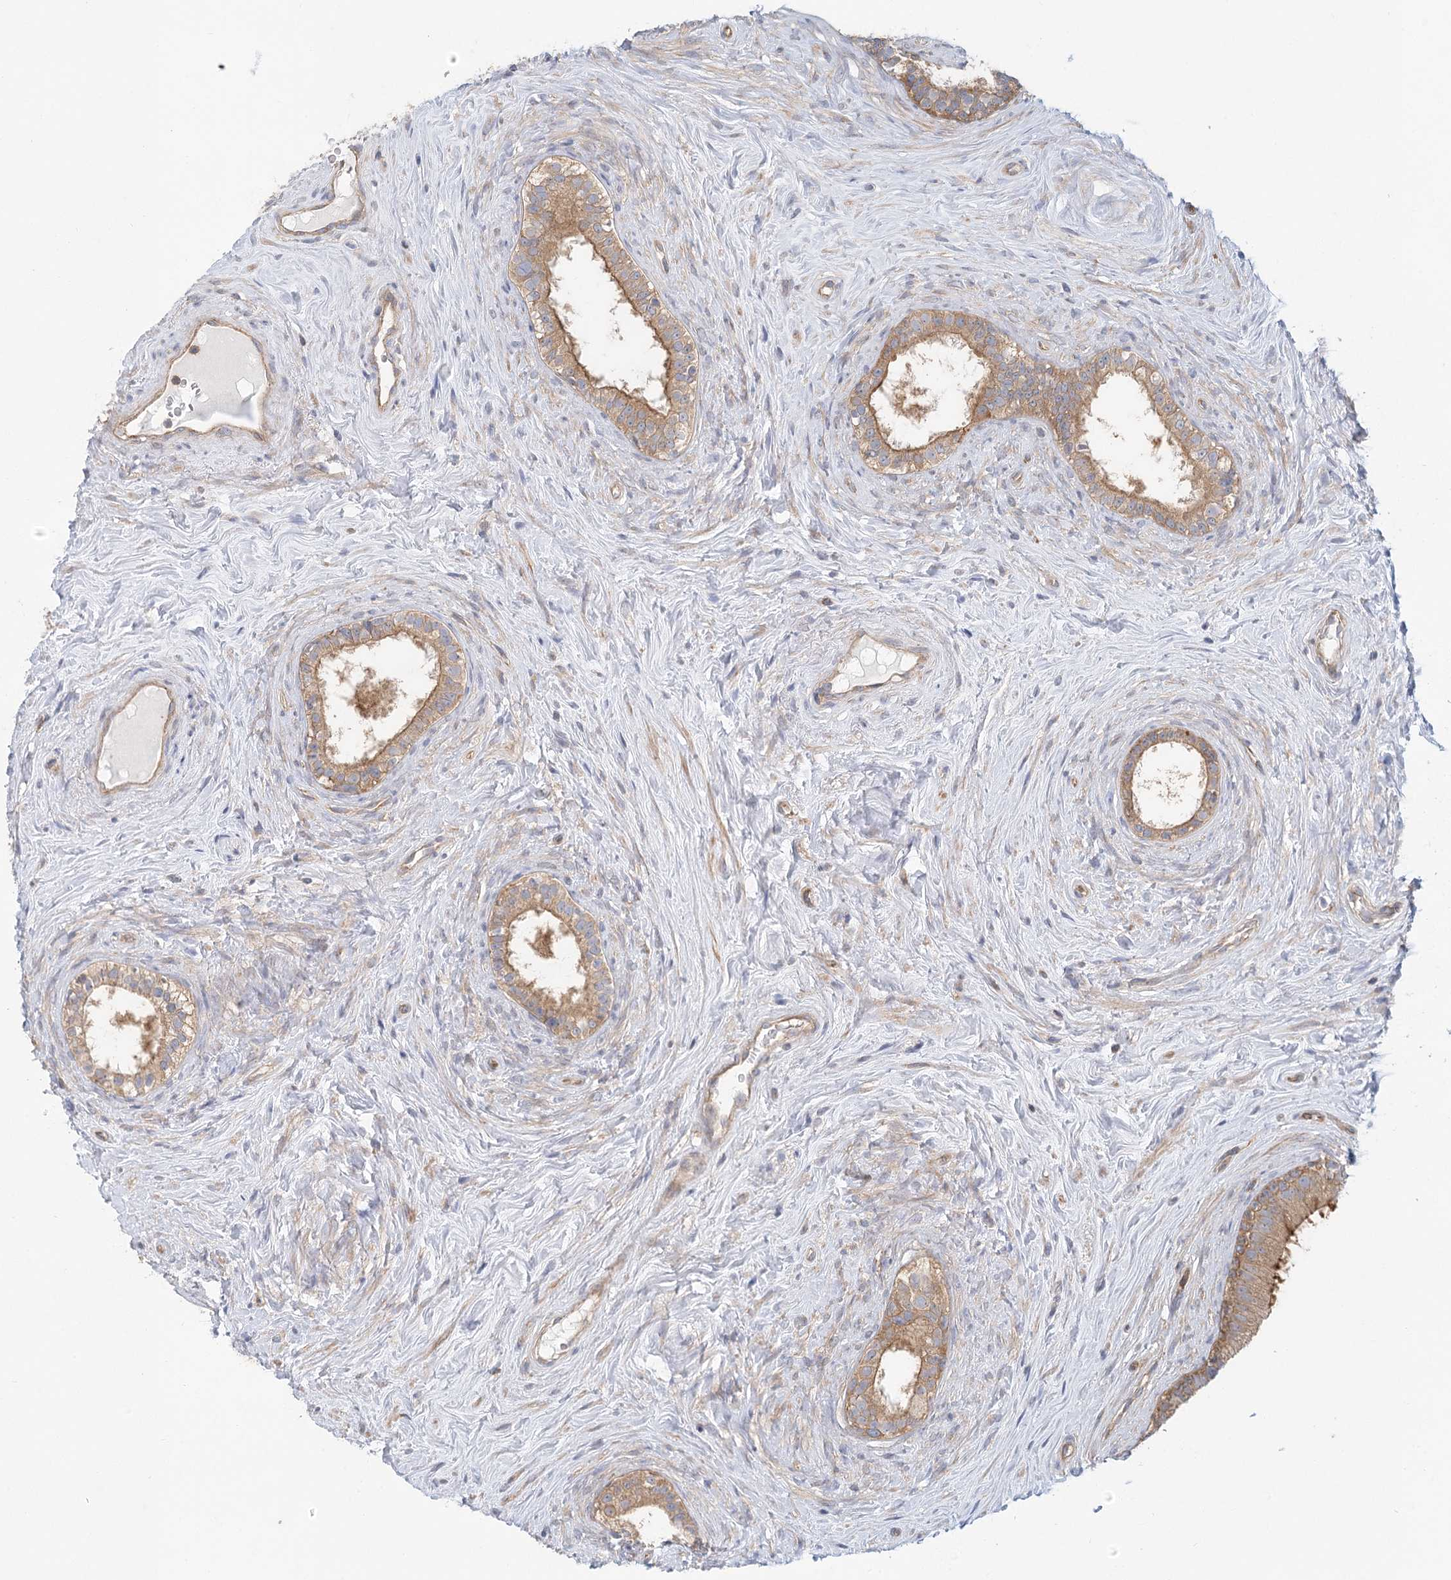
{"staining": {"intensity": "moderate", "quantity": "25%-75%", "location": "cytoplasmic/membranous"}, "tissue": "epididymis", "cell_type": "Glandular cells", "image_type": "normal", "snomed": [{"axis": "morphology", "description": "Normal tissue, NOS"}, {"axis": "topography", "description": "Epididymis"}], "caption": "Glandular cells exhibit moderate cytoplasmic/membranous positivity in about 25%-75% of cells in normal epididymis. The protein of interest is shown in brown color, while the nuclei are stained blue.", "gene": "UMPS", "patient": {"sex": "male", "age": 84}}